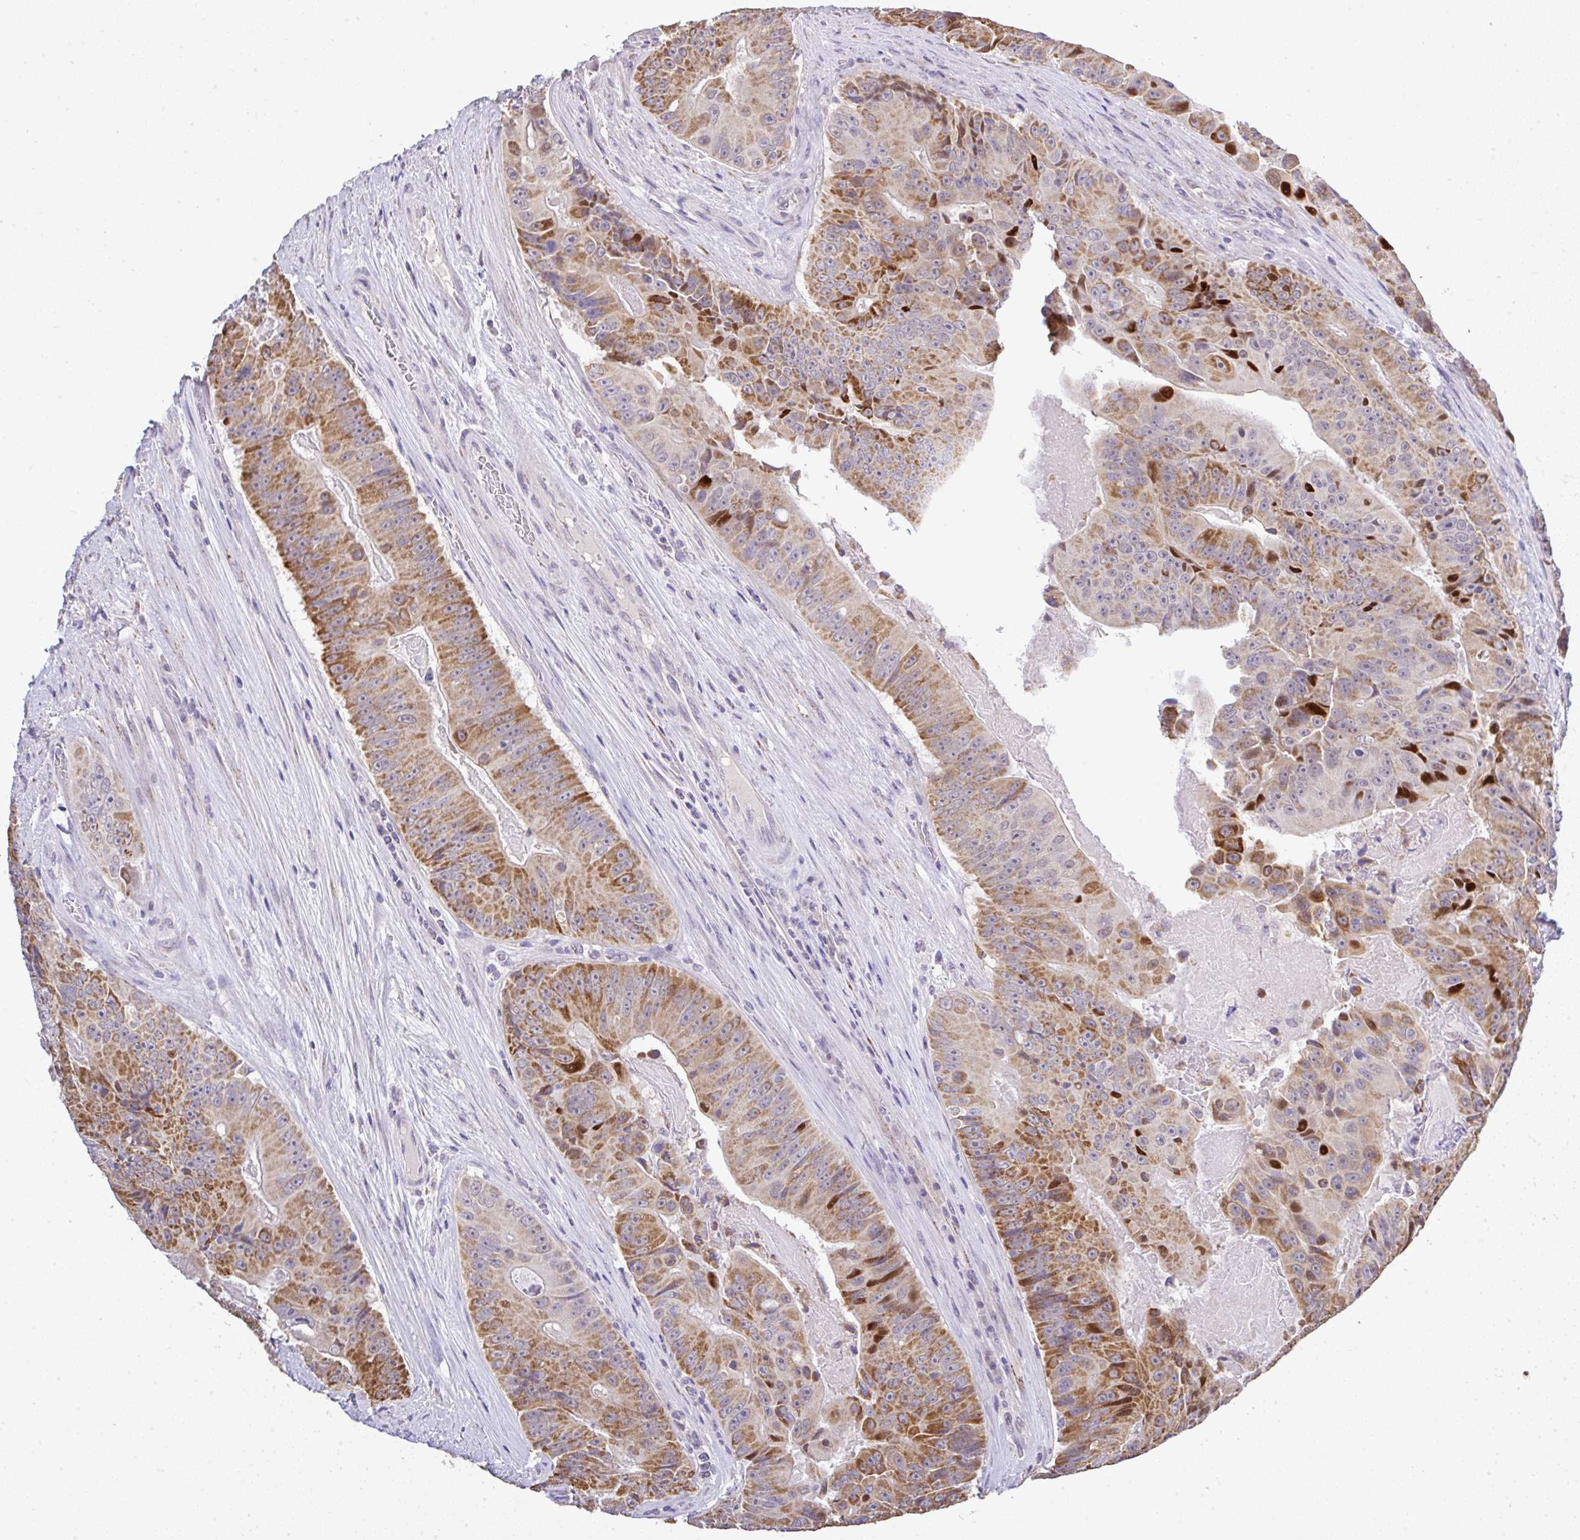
{"staining": {"intensity": "moderate", "quantity": "25%-75%", "location": "cytoplasmic/membranous,nuclear"}, "tissue": "colorectal cancer", "cell_type": "Tumor cells", "image_type": "cancer", "snomed": [{"axis": "morphology", "description": "Adenocarcinoma, NOS"}, {"axis": "topography", "description": "Colon"}], "caption": "Colorectal adenocarcinoma stained for a protein shows moderate cytoplasmic/membranous and nuclear positivity in tumor cells. The staining is performed using DAB (3,3'-diaminobenzidine) brown chromogen to label protein expression. The nuclei are counter-stained blue using hematoxylin.", "gene": "CTU1", "patient": {"sex": "female", "age": 86}}